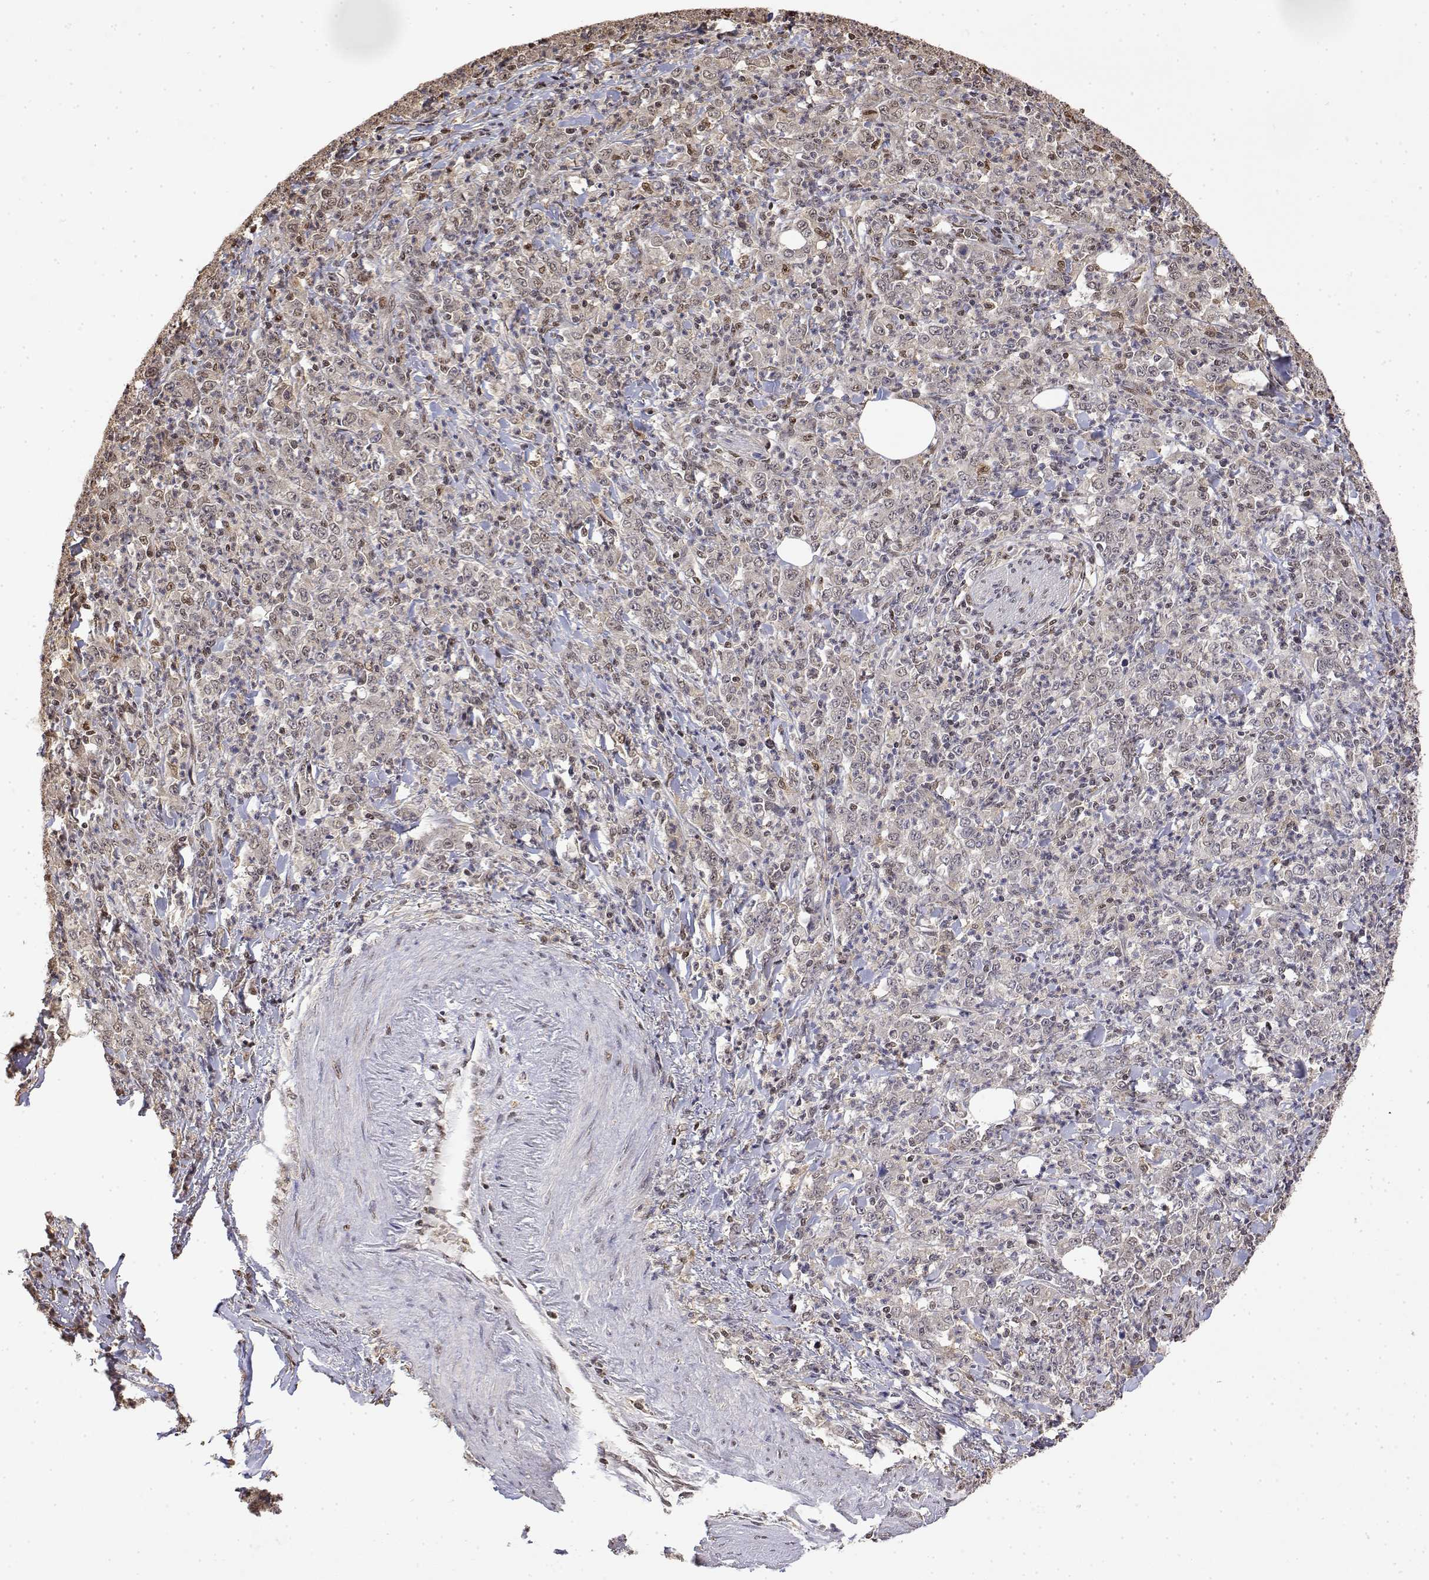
{"staining": {"intensity": "negative", "quantity": "none", "location": "none"}, "tissue": "stomach cancer", "cell_type": "Tumor cells", "image_type": "cancer", "snomed": [{"axis": "morphology", "description": "Adenocarcinoma, NOS"}, {"axis": "topography", "description": "Stomach, lower"}], "caption": "DAB immunohistochemical staining of adenocarcinoma (stomach) shows no significant expression in tumor cells. The staining is performed using DAB brown chromogen with nuclei counter-stained in using hematoxylin.", "gene": "TPI1", "patient": {"sex": "female", "age": 71}}